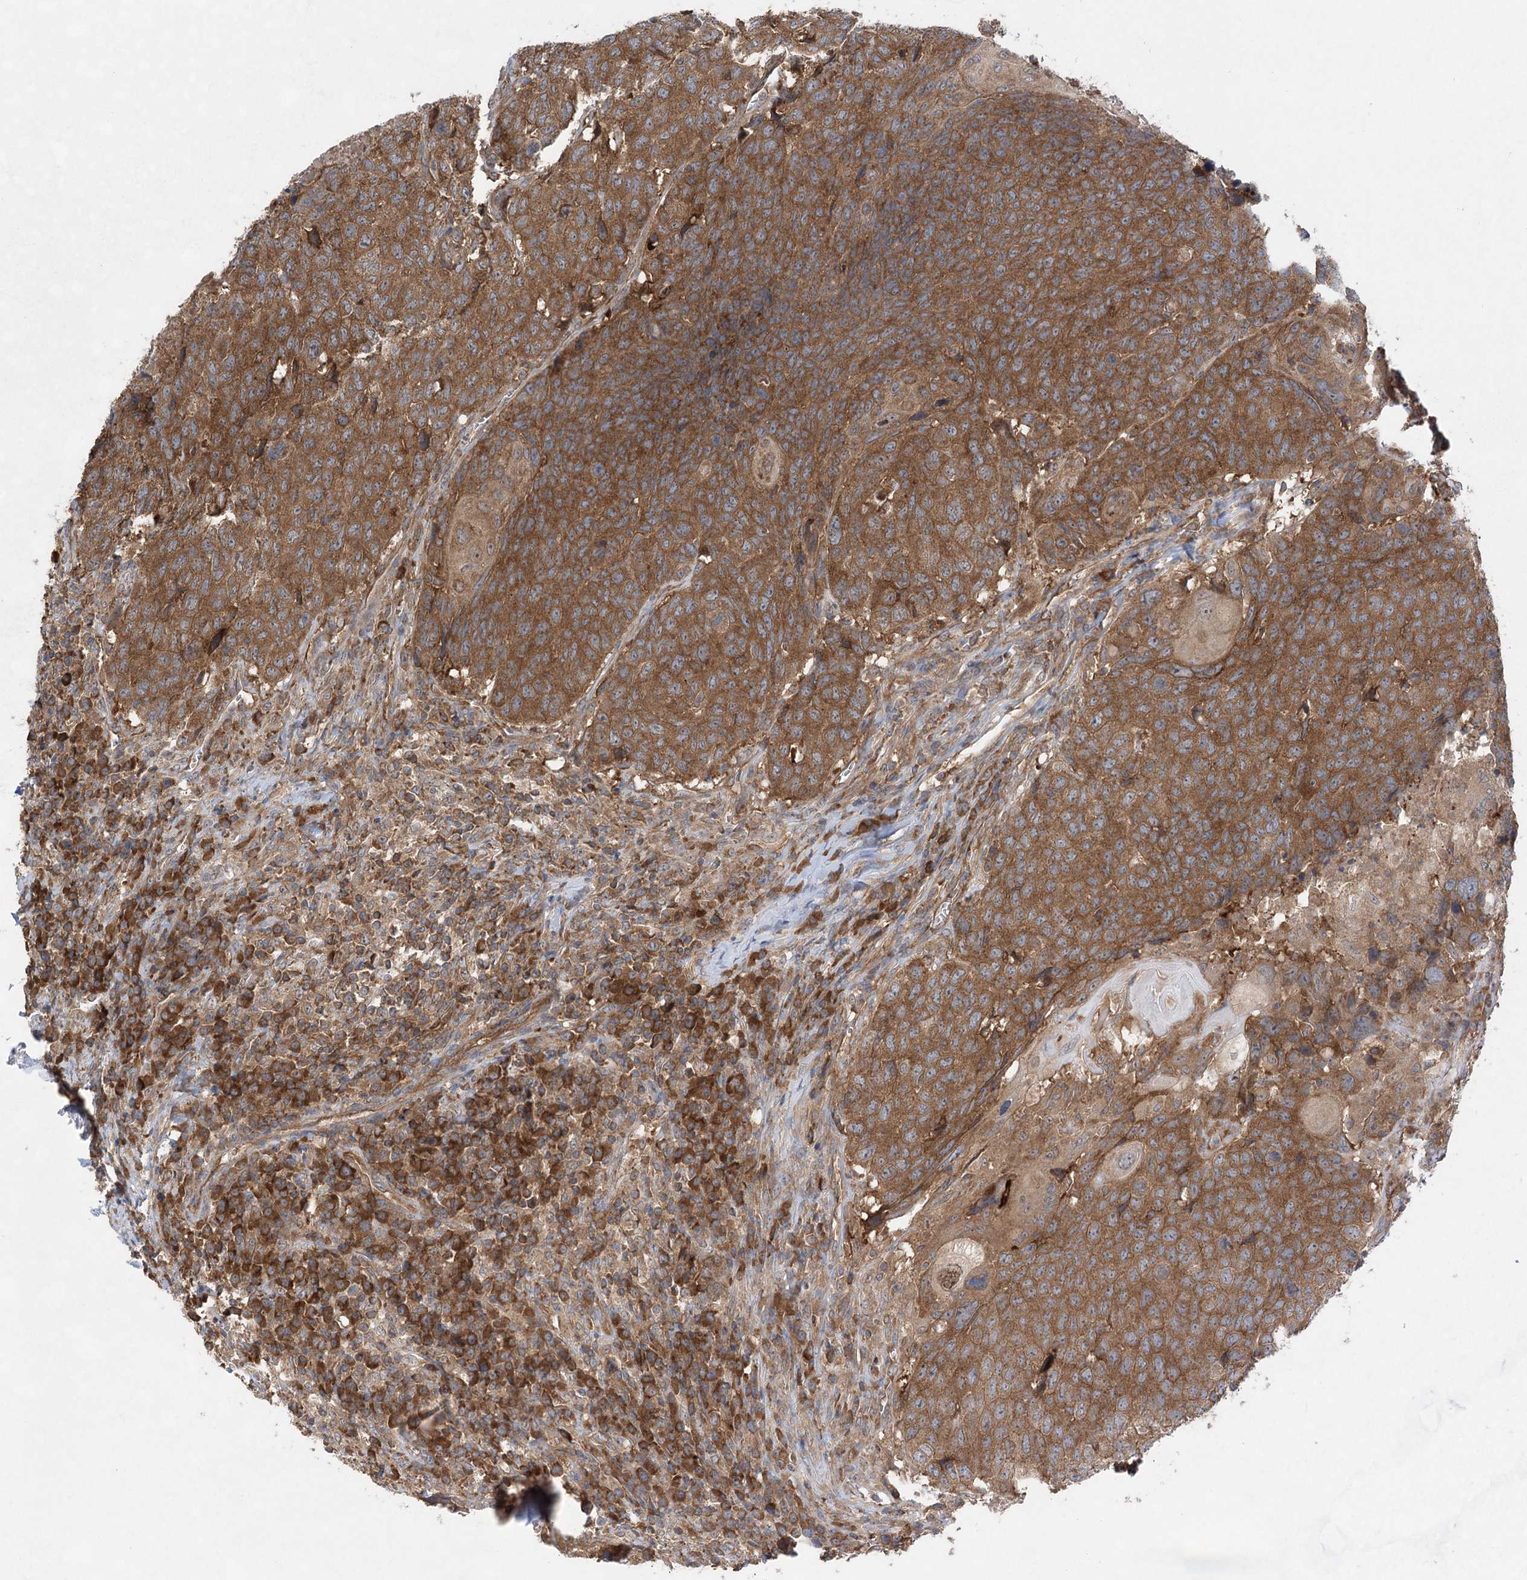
{"staining": {"intensity": "moderate", "quantity": ">75%", "location": "cytoplasmic/membranous"}, "tissue": "head and neck cancer", "cell_type": "Tumor cells", "image_type": "cancer", "snomed": [{"axis": "morphology", "description": "Squamous cell carcinoma, NOS"}, {"axis": "topography", "description": "Head-Neck"}], "caption": "Tumor cells demonstrate medium levels of moderate cytoplasmic/membranous staining in approximately >75% of cells in human squamous cell carcinoma (head and neck).", "gene": "EIF3A", "patient": {"sex": "male", "age": 66}}